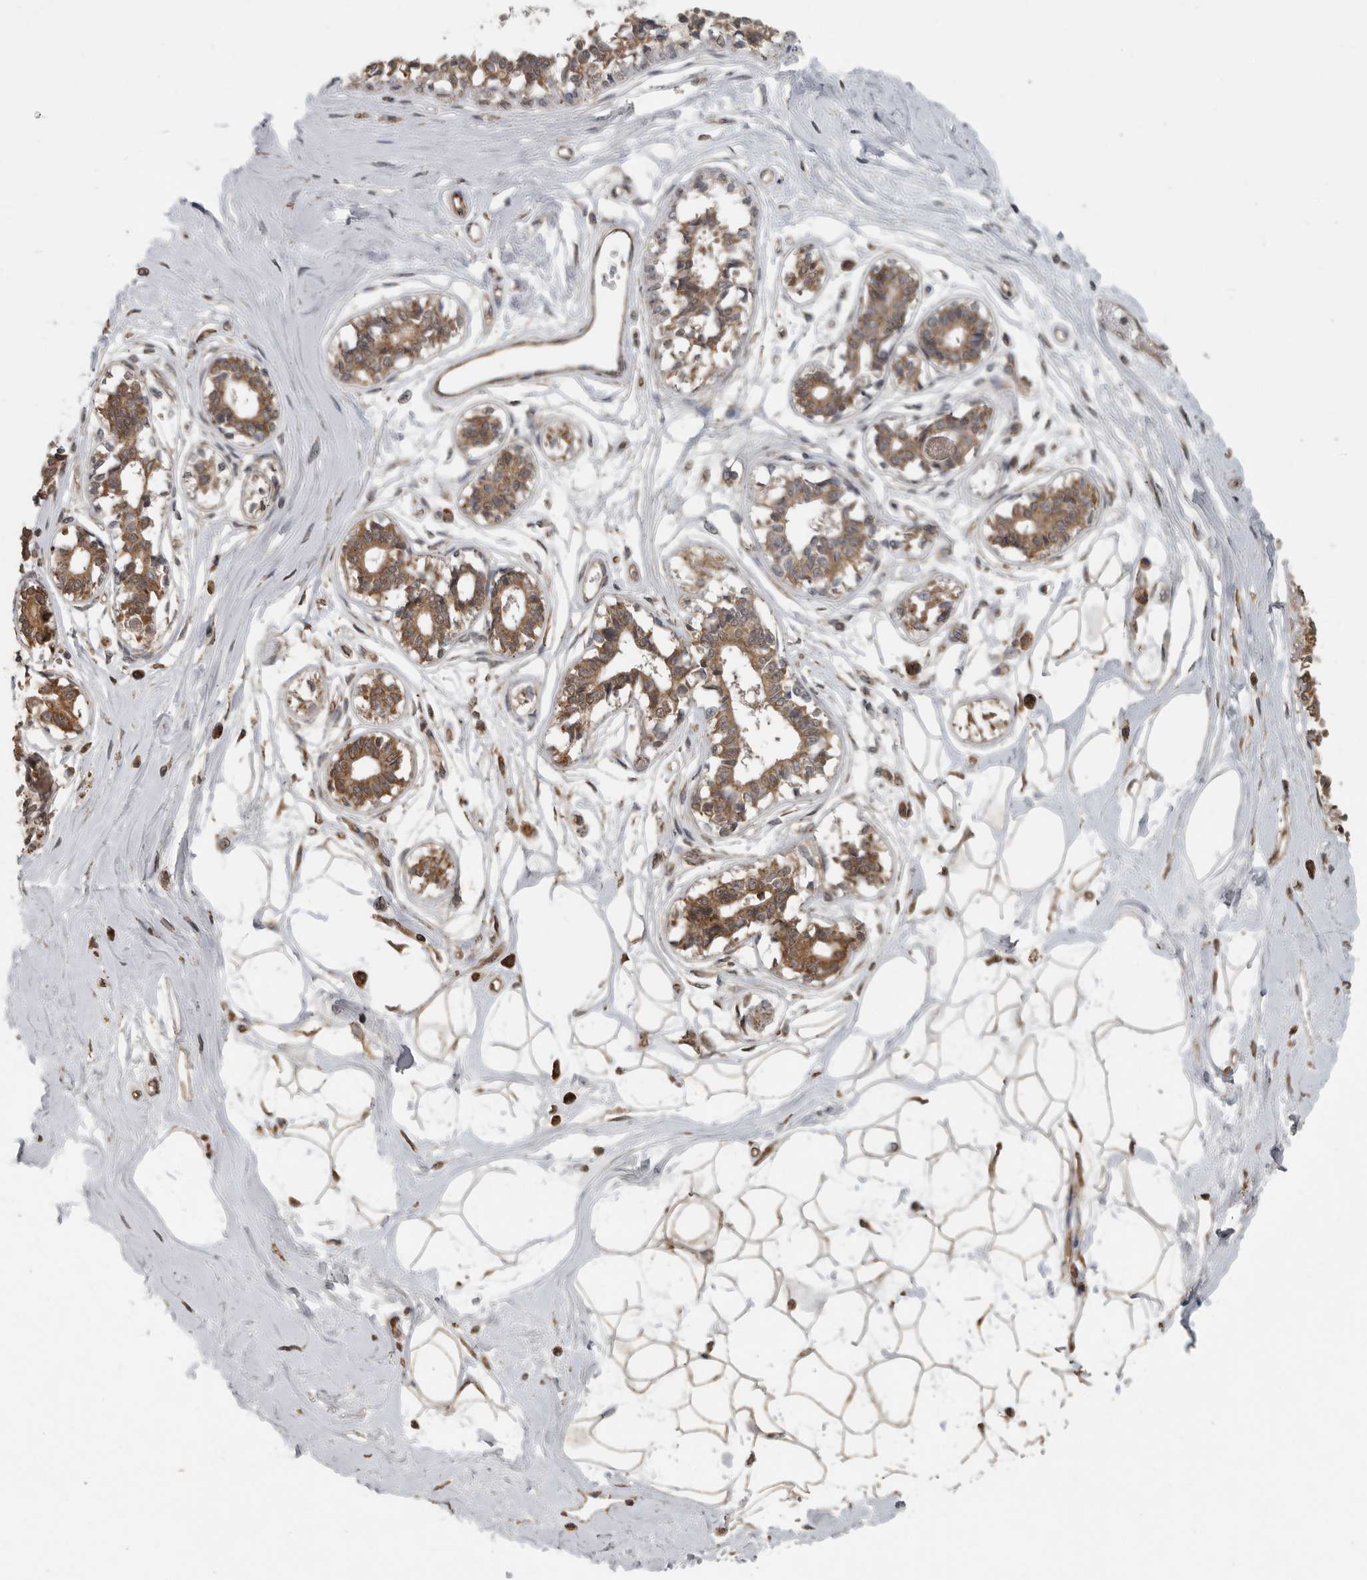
{"staining": {"intensity": "moderate", "quantity": "25%-75%", "location": "cytoplasmic/membranous,nuclear"}, "tissue": "breast", "cell_type": "Adipocytes", "image_type": "normal", "snomed": [{"axis": "morphology", "description": "Normal tissue, NOS"}, {"axis": "topography", "description": "Breast"}], "caption": "A histopathology image showing moderate cytoplasmic/membranous,nuclear expression in about 25%-75% of adipocytes in unremarkable breast, as visualized by brown immunohistochemical staining.", "gene": "AFAP1", "patient": {"sex": "female", "age": 45}}